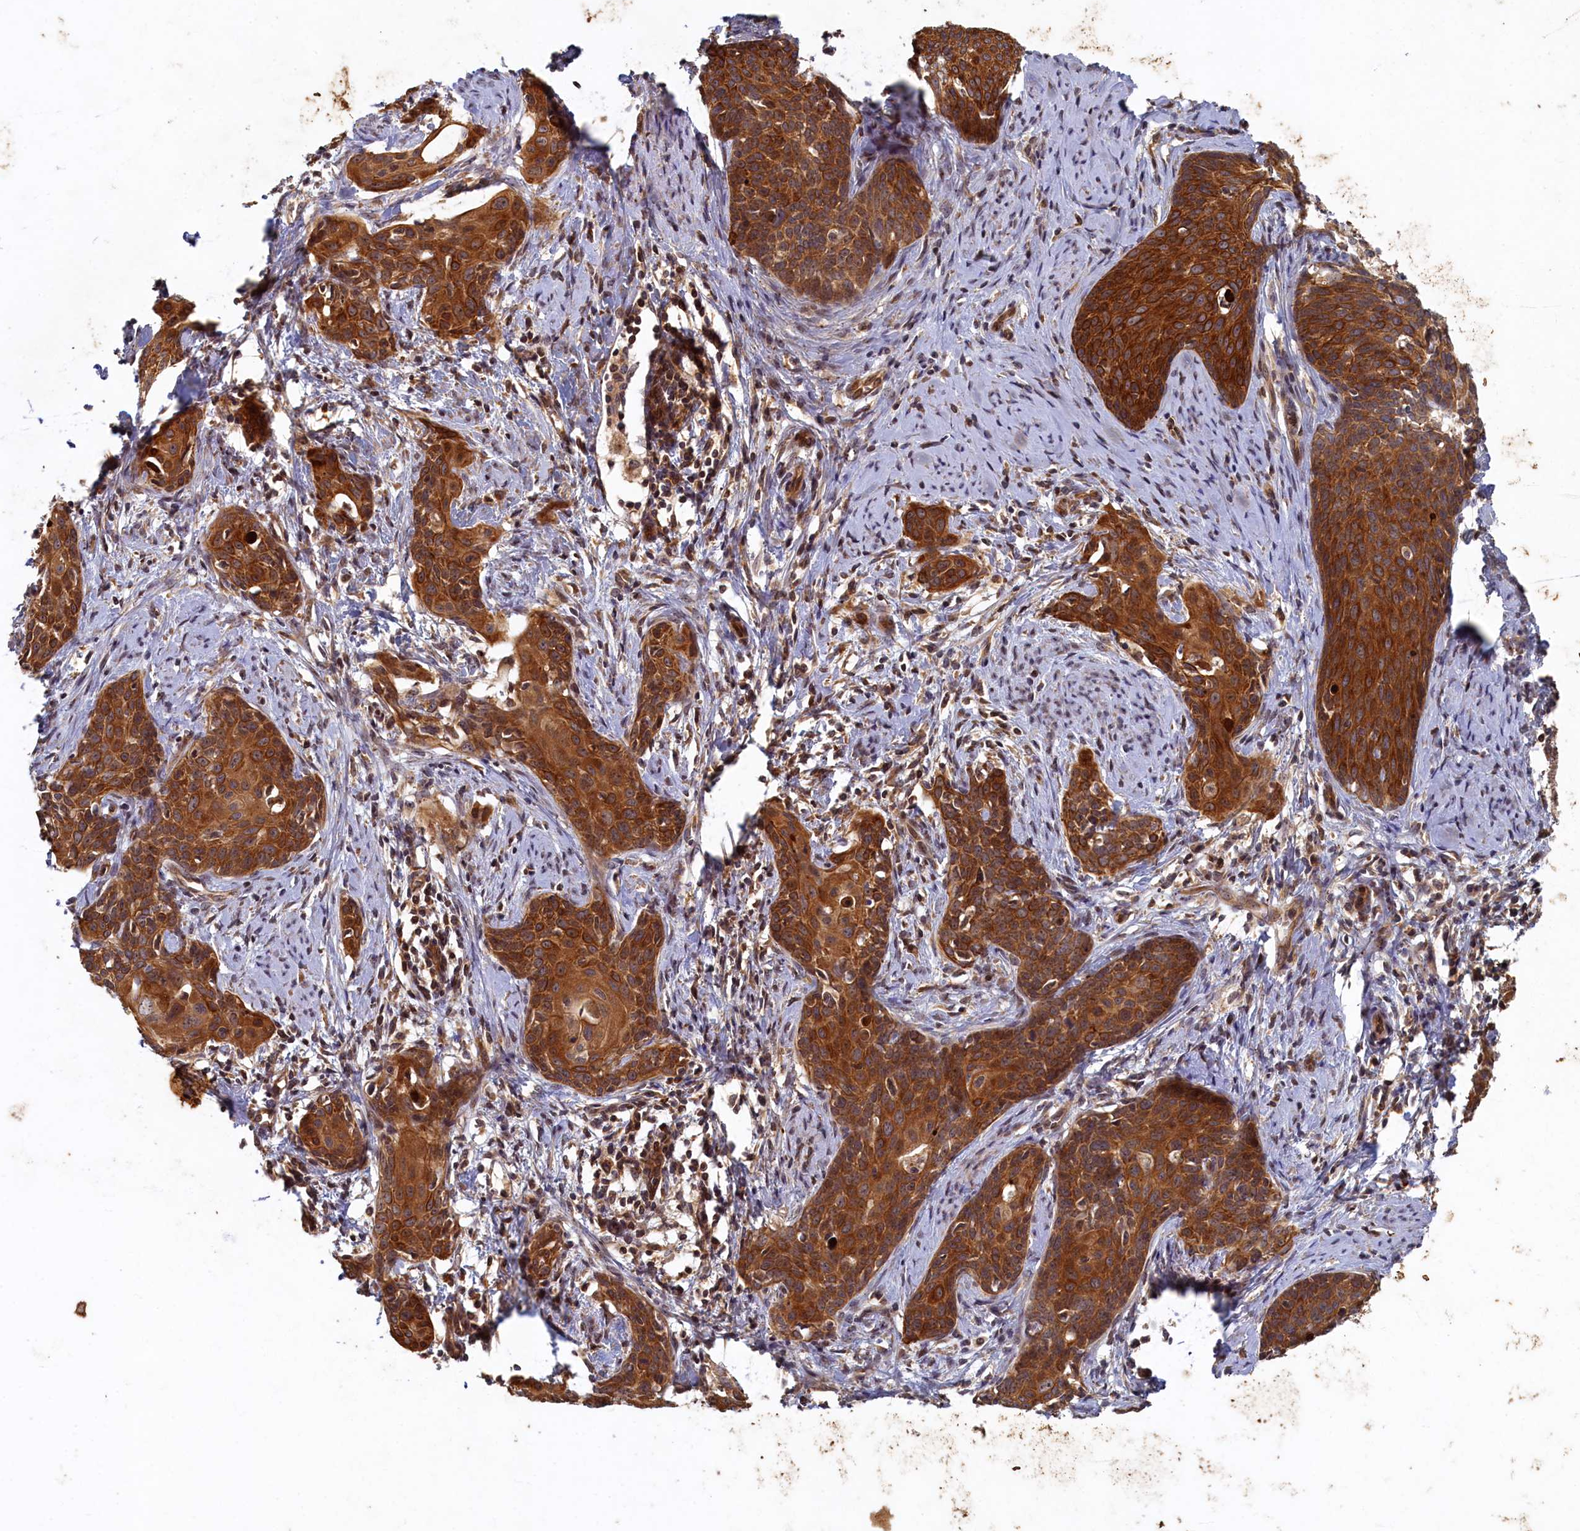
{"staining": {"intensity": "strong", "quantity": ">75%", "location": "cytoplasmic/membranous"}, "tissue": "cervical cancer", "cell_type": "Tumor cells", "image_type": "cancer", "snomed": [{"axis": "morphology", "description": "Squamous cell carcinoma, NOS"}, {"axis": "topography", "description": "Cervix"}], "caption": "Immunohistochemical staining of human squamous cell carcinoma (cervical) demonstrates high levels of strong cytoplasmic/membranous staining in approximately >75% of tumor cells.", "gene": "CEP20", "patient": {"sex": "female", "age": 52}}